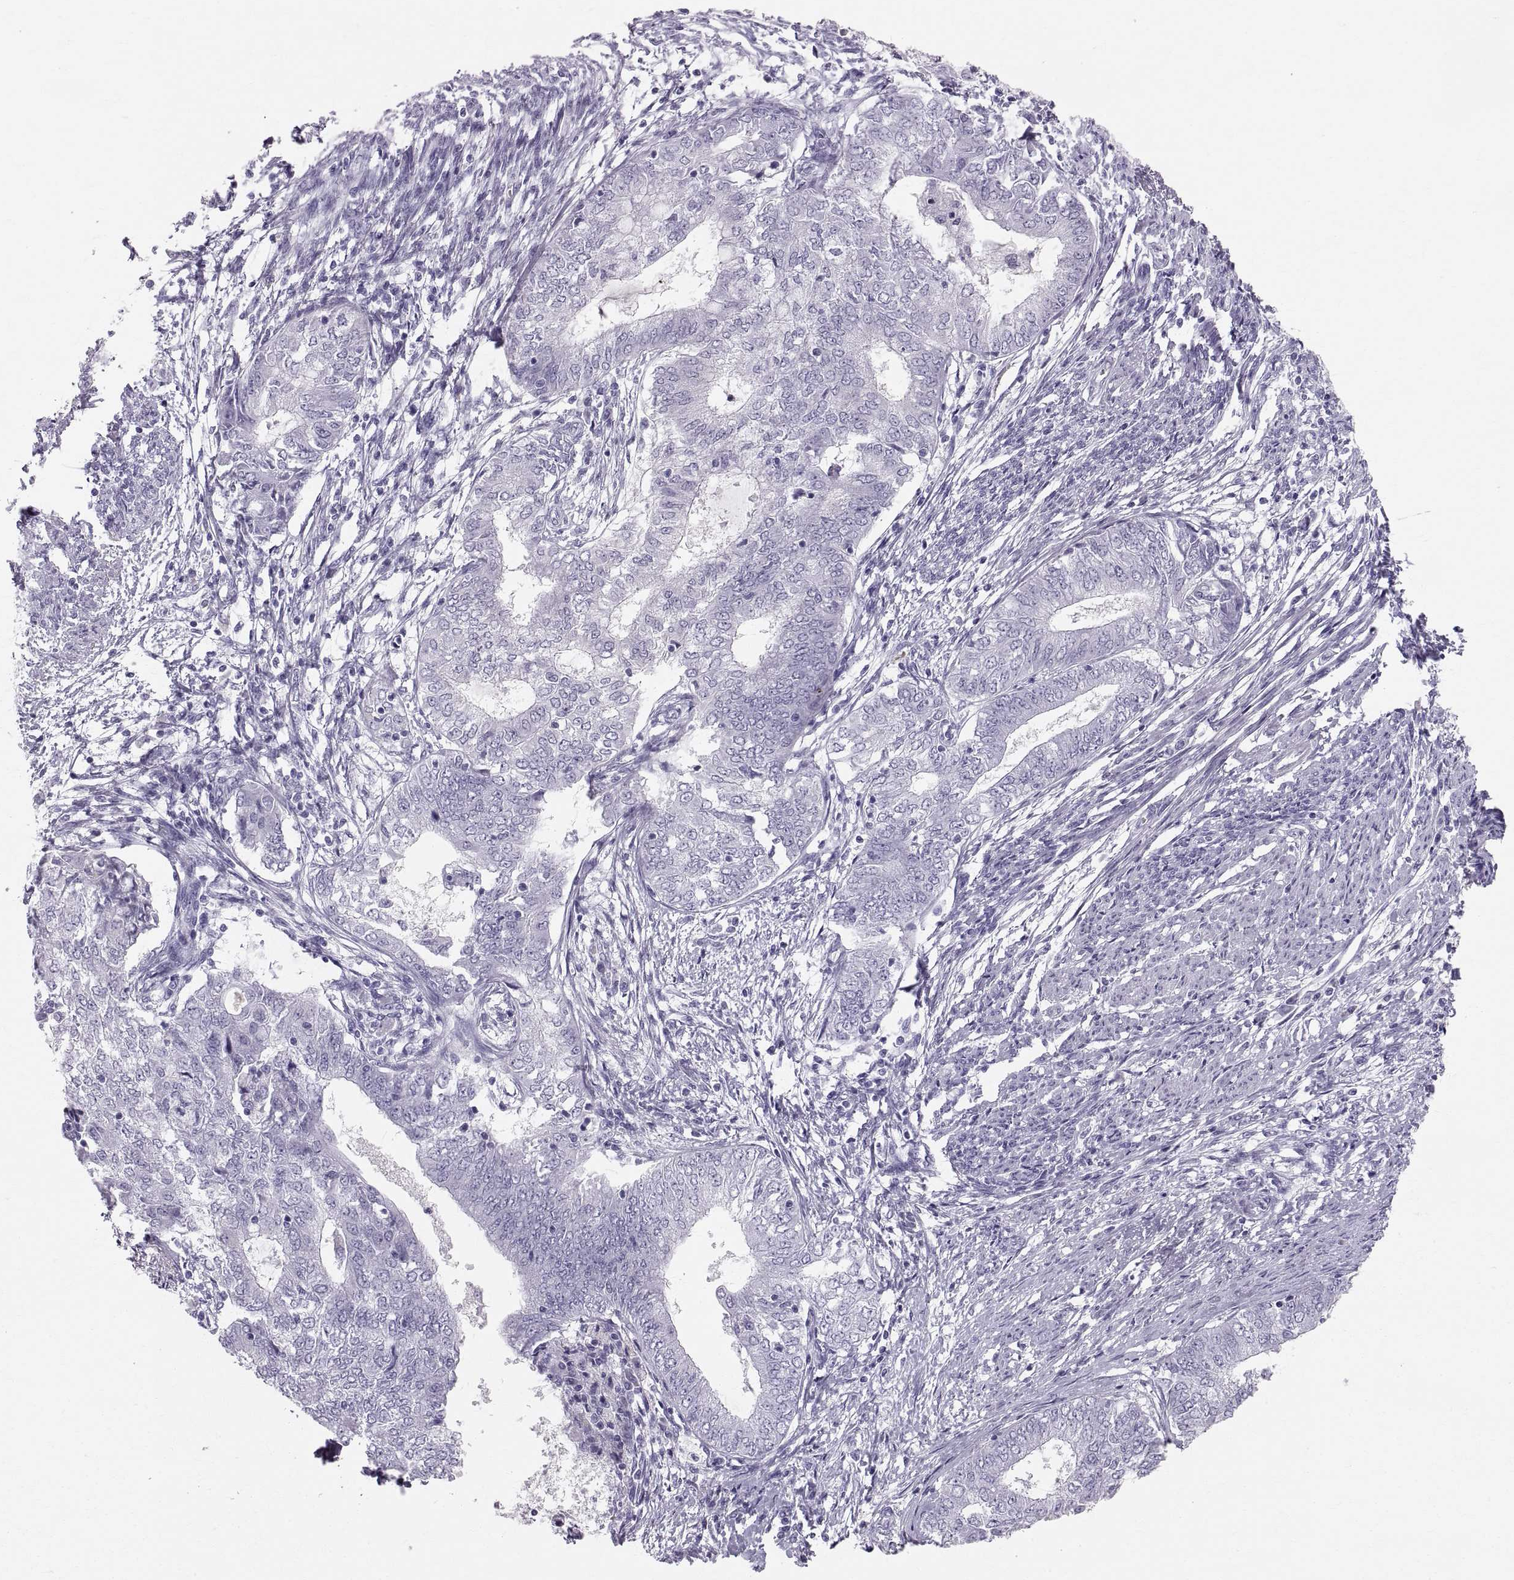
{"staining": {"intensity": "negative", "quantity": "none", "location": "none"}, "tissue": "endometrial cancer", "cell_type": "Tumor cells", "image_type": "cancer", "snomed": [{"axis": "morphology", "description": "Adenocarcinoma, NOS"}, {"axis": "topography", "description": "Endometrium"}], "caption": "DAB (3,3'-diaminobenzidine) immunohistochemical staining of endometrial cancer (adenocarcinoma) displays no significant staining in tumor cells.", "gene": "SLC22A6", "patient": {"sex": "female", "age": 62}}